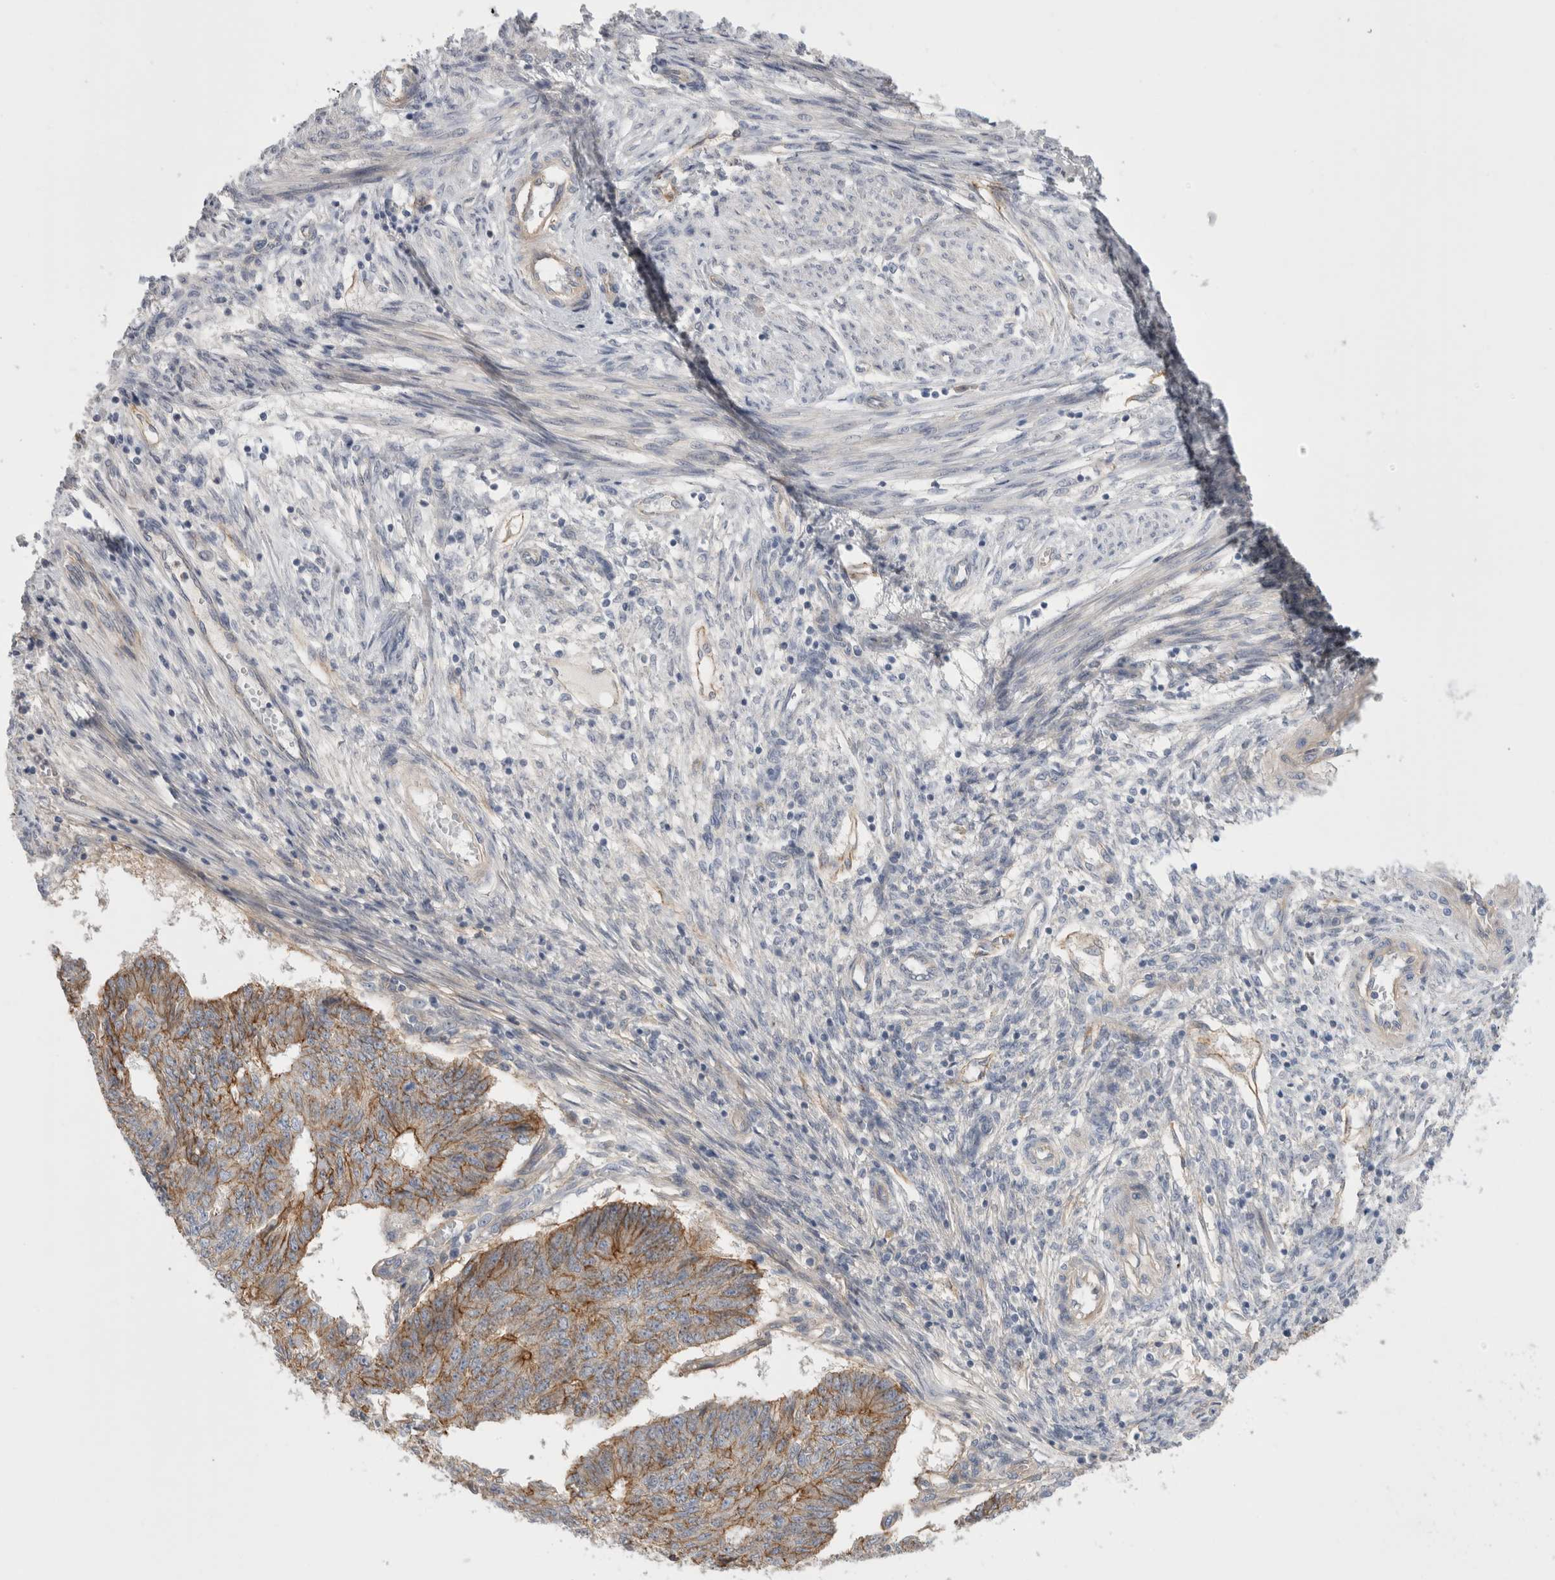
{"staining": {"intensity": "moderate", "quantity": ">75%", "location": "cytoplasmic/membranous"}, "tissue": "endometrial cancer", "cell_type": "Tumor cells", "image_type": "cancer", "snomed": [{"axis": "morphology", "description": "Adenocarcinoma, NOS"}, {"axis": "topography", "description": "Endometrium"}], "caption": "Endometrial cancer (adenocarcinoma) stained with immunohistochemistry (IHC) reveals moderate cytoplasmic/membranous staining in approximately >75% of tumor cells.", "gene": "VANGL1", "patient": {"sex": "female", "age": 32}}